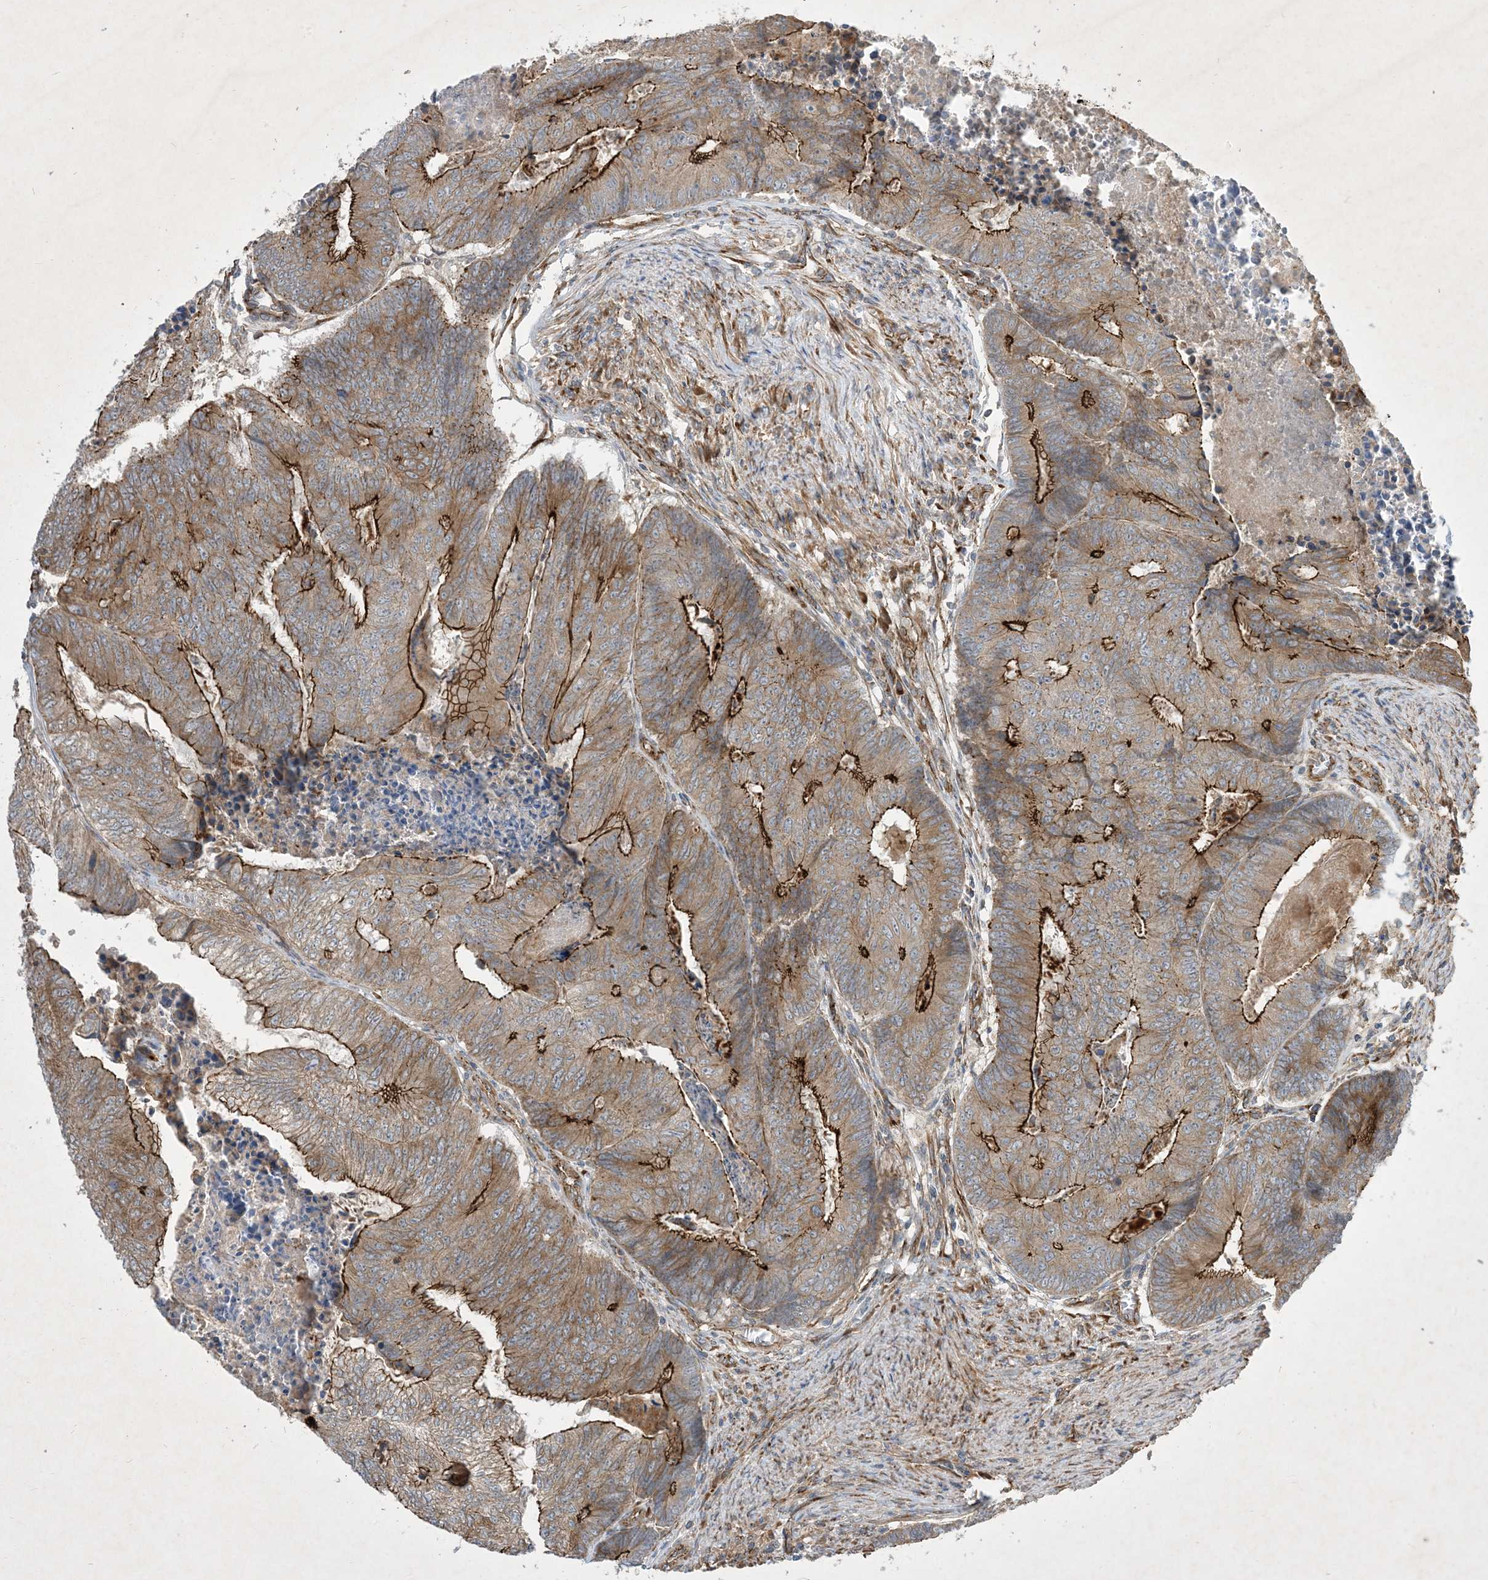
{"staining": {"intensity": "strong", "quantity": ">75%", "location": "cytoplasmic/membranous"}, "tissue": "colorectal cancer", "cell_type": "Tumor cells", "image_type": "cancer", "snomed": [{"axis": "morphology", "description": "Adenocarcinoma, NOS"}, {"axis": "topography", "description": "Colon"}], "caption": "Colorectal adenocarcinoma tissue displays strong cytoplasmic/membranous expression in about >75% of tumor cells", "gene": "OTOP1", "patient": {"sex": "female", "age": 67}}